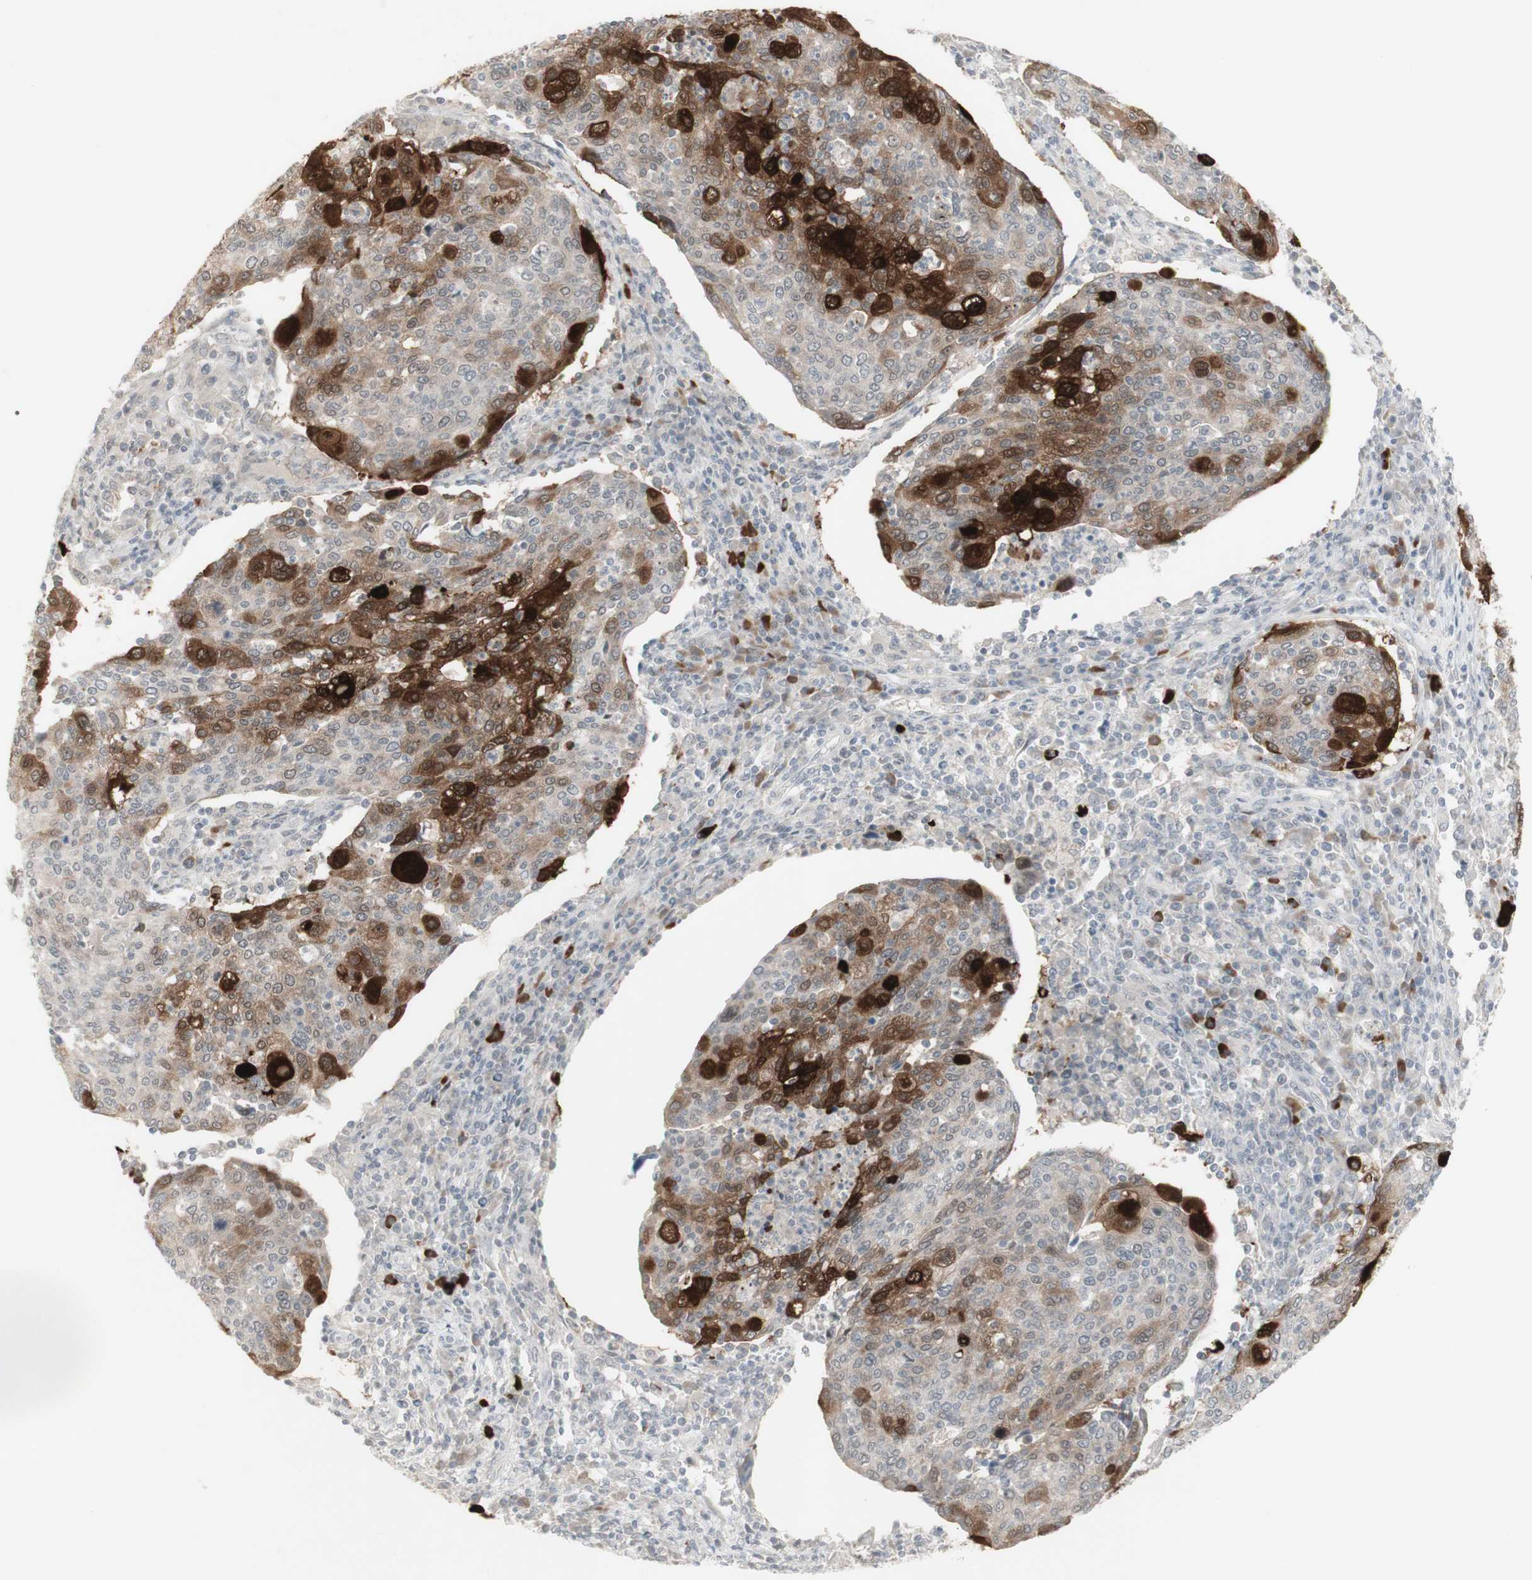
{"staining": {"intensity": "strong", "quantity": "25%-75%", "location": "cytoplasmic/membranous"}, "tissue": "cervical cancer", "cell_type": "Tumor cells", "image_type": "cancer", "snomed": [{"axis": "morphology", "description": "Squamous cell carcinoma, NOS"}, {"axis": "topography", "description": "Cervix"}], "caption": "Protein staining of squamous cell carcinoma (cervical) tissue shows strong cytoplasmic/membranous staining in approximately 25%-75% of tumor cells.", "gene": "C1orf116", "patient": {"sex": "female", "age": 40}}